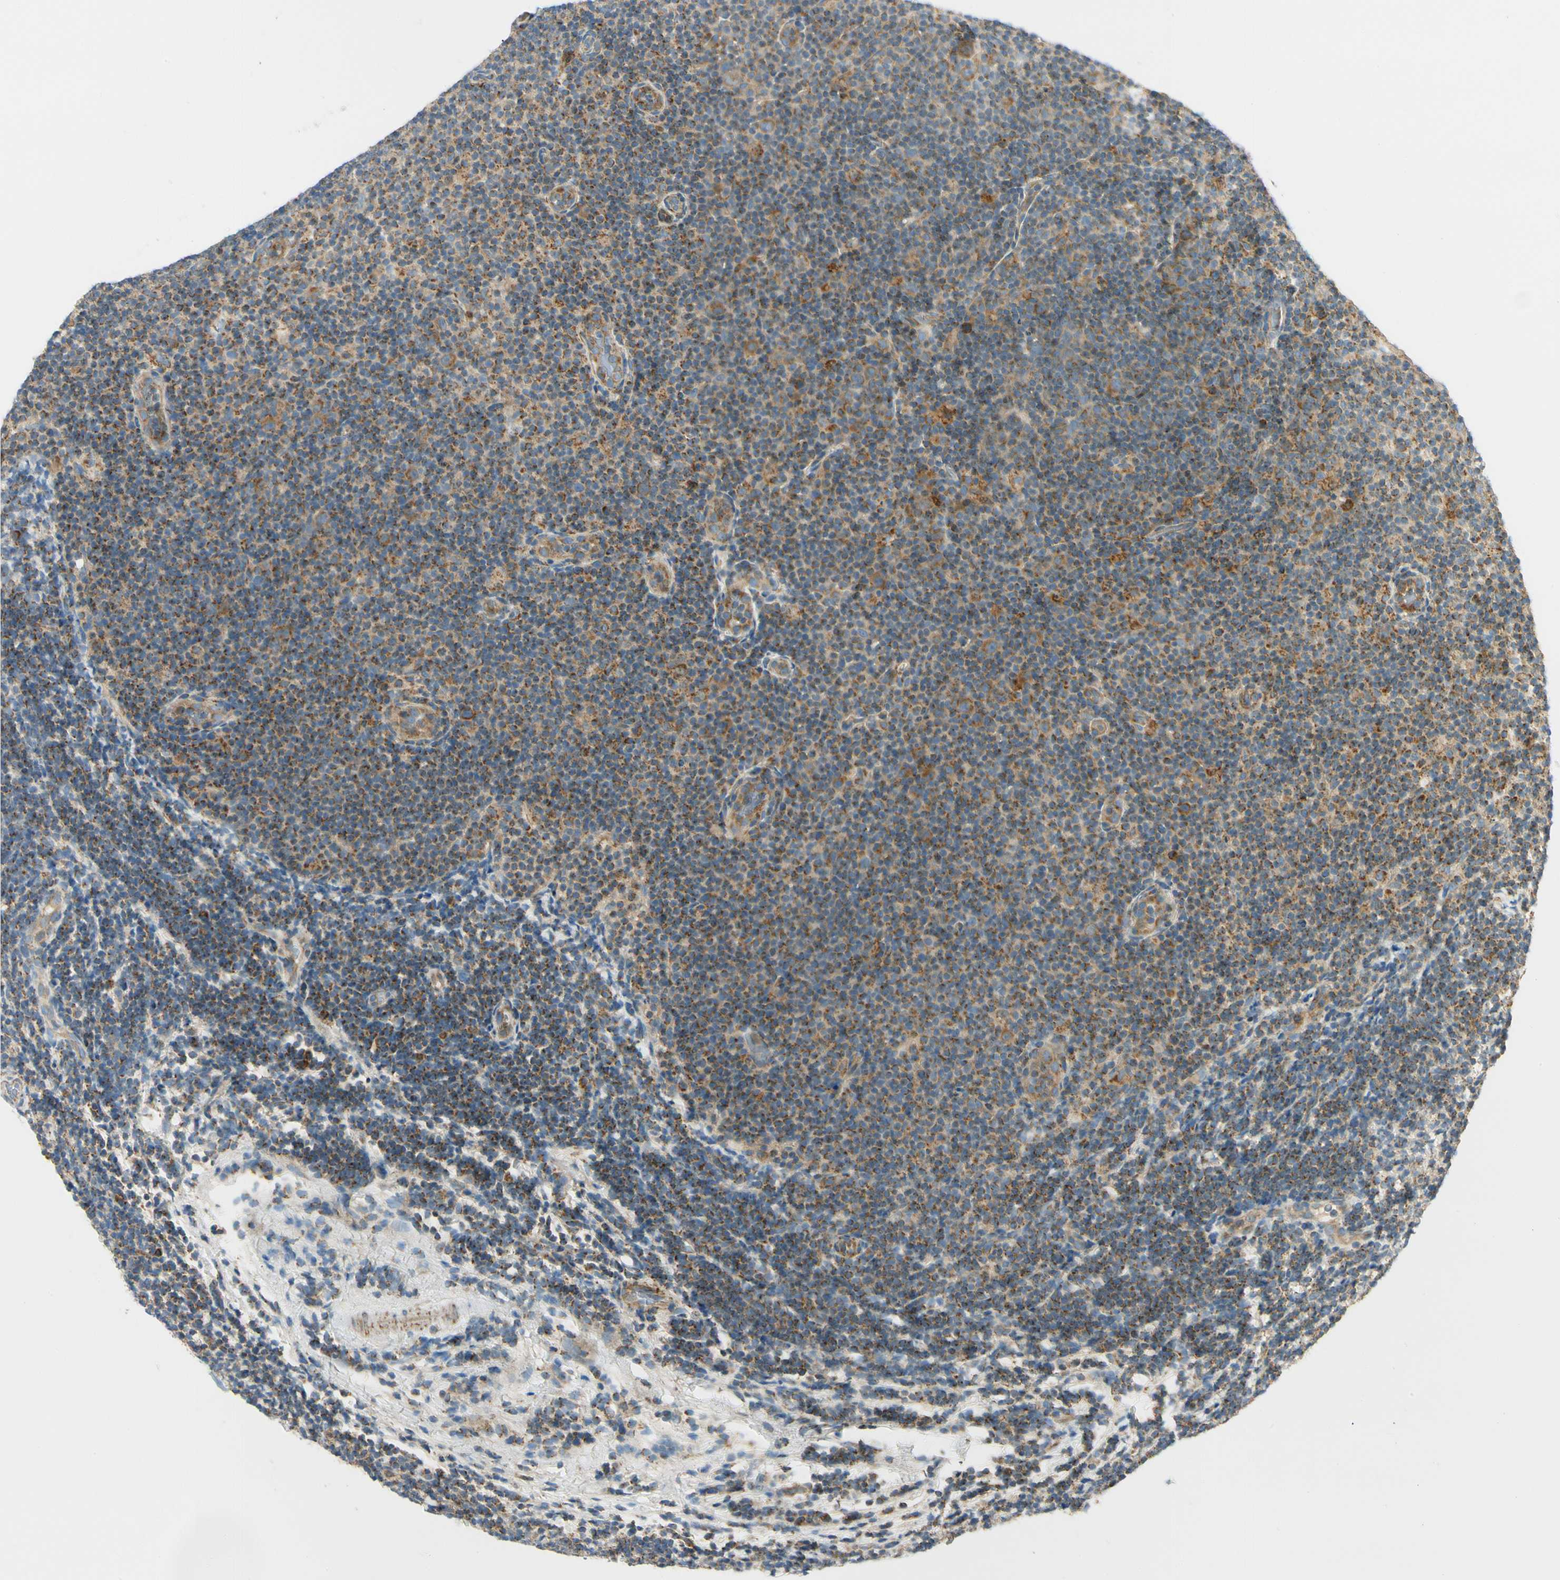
{"staining": {"intensity": "moderate", "quantity": ">75%", "location": "cytoplasmic/membranous"}, "tissue": "lymphoma", "cell_type": "Tumor cells", "image_type": "cancer", "snomed": [{"axis": "morphology", "description": "Malignant lymphoma, non-Hodgkin's type, Low grade"}, {"axis": "topography", "description": "Lymph node"}], "caption": "DAB immunohistochemical staining of human lymphoma reveals moderate cytoplasmic/membranous protein expression in approximately >75% of tumor cells. (Brightfield microscopy of DAB IHC at high magnification).", "gene": "TBC1D10A", "patient": {"sex": "male", "age": 83}}